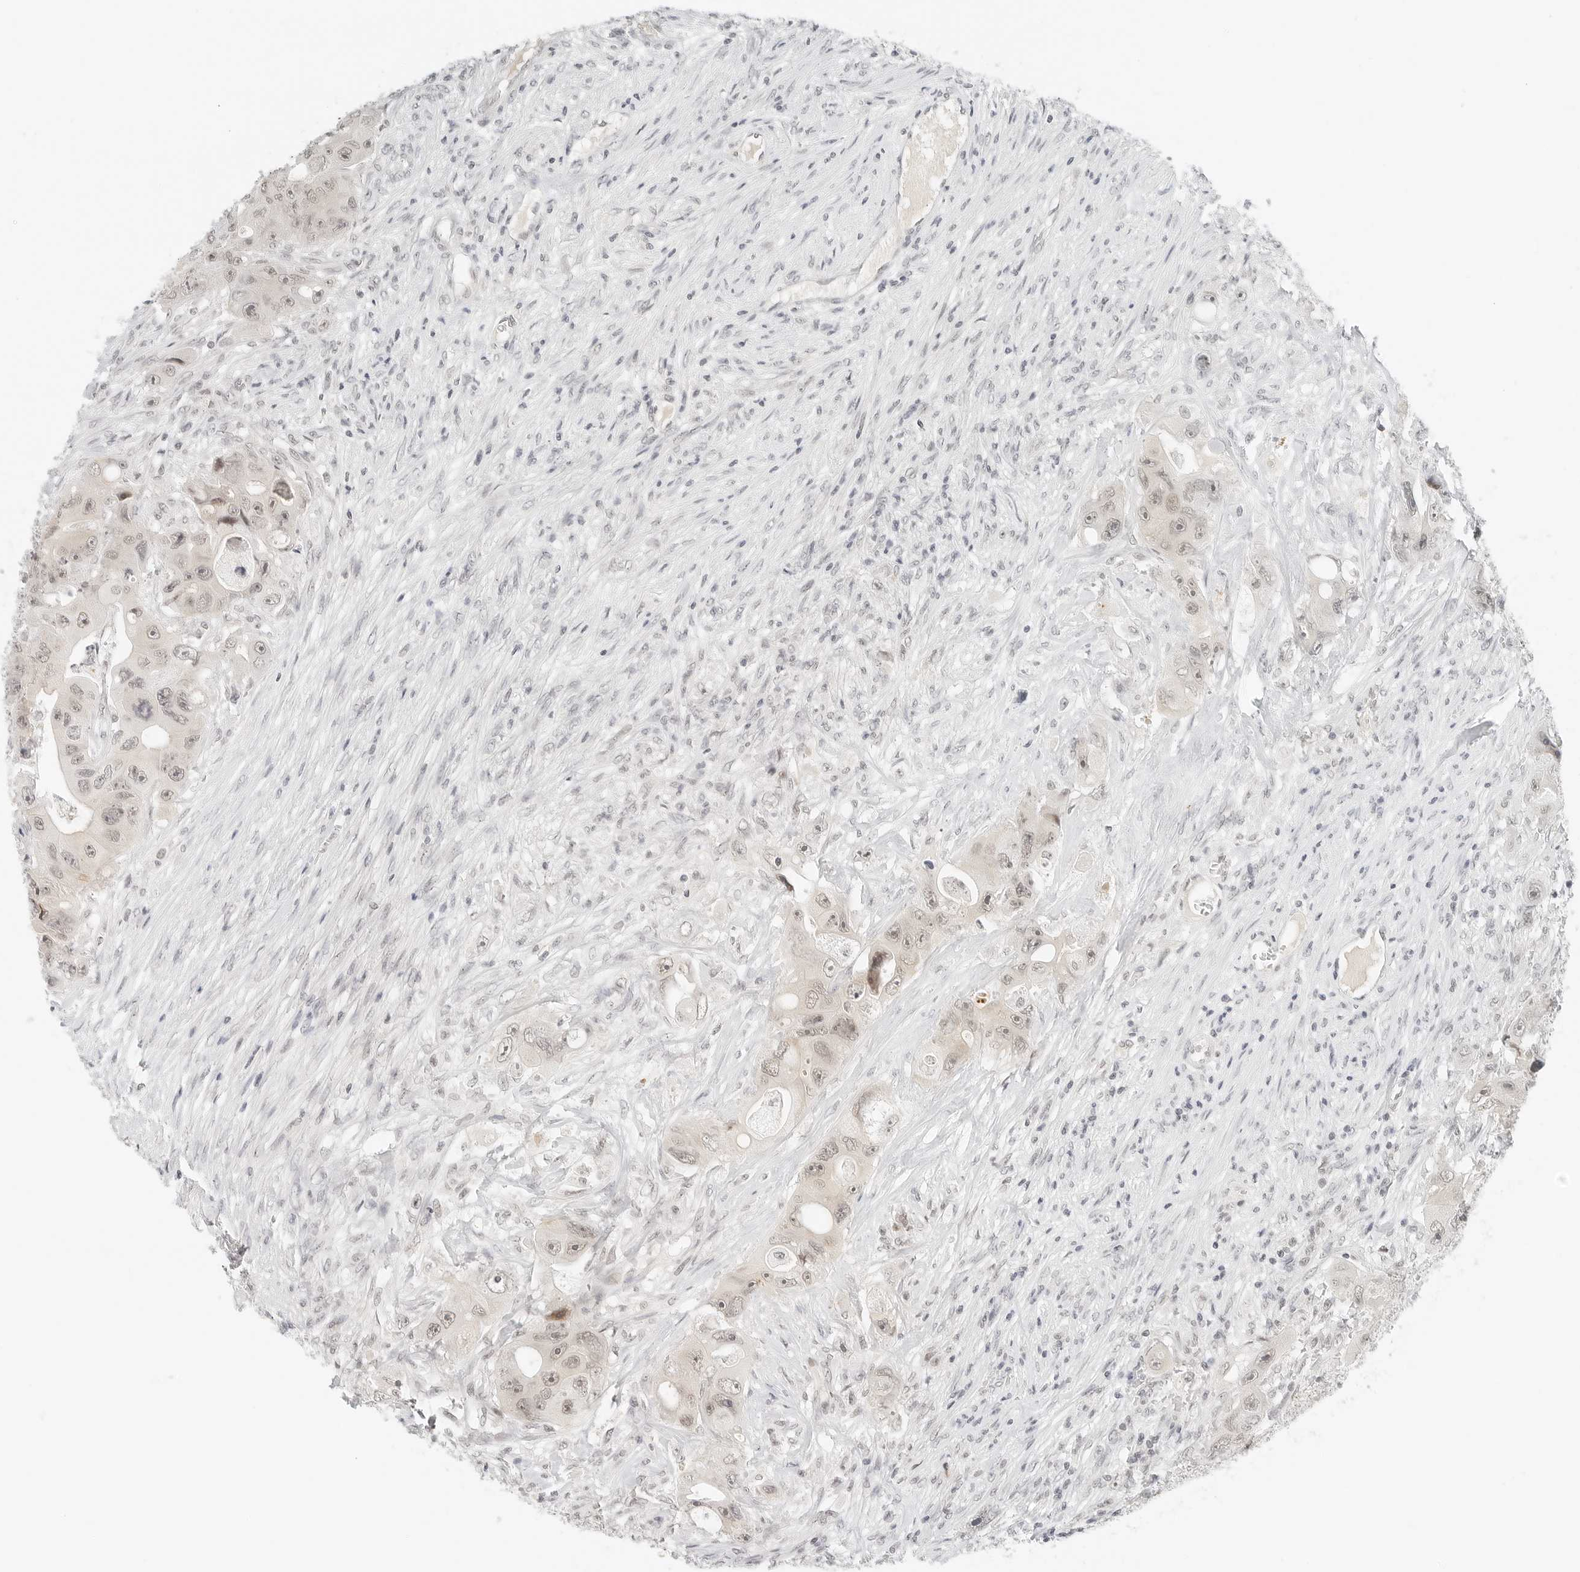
{"staining": {"intensity": "weak", "quantity": "25%-75%", "location": "nuclear"}, "tissue": "colorectal cancer", "cell_type": "Tumor cells", "image_type": "cancer", "snomed": [{"axis": "morphology", "description": "Adenocarcinoma, NOS"}, {"axis": "topography", "description": "Colon"}], "caption": "Human colorectal adenocarcinoma stained with a brown dye demonstrates weak nuclear positive expression in approximately 25%-75% of tumor cells.", "gene": "NEO1", "patient": {"sex": "female", "age": 46}}